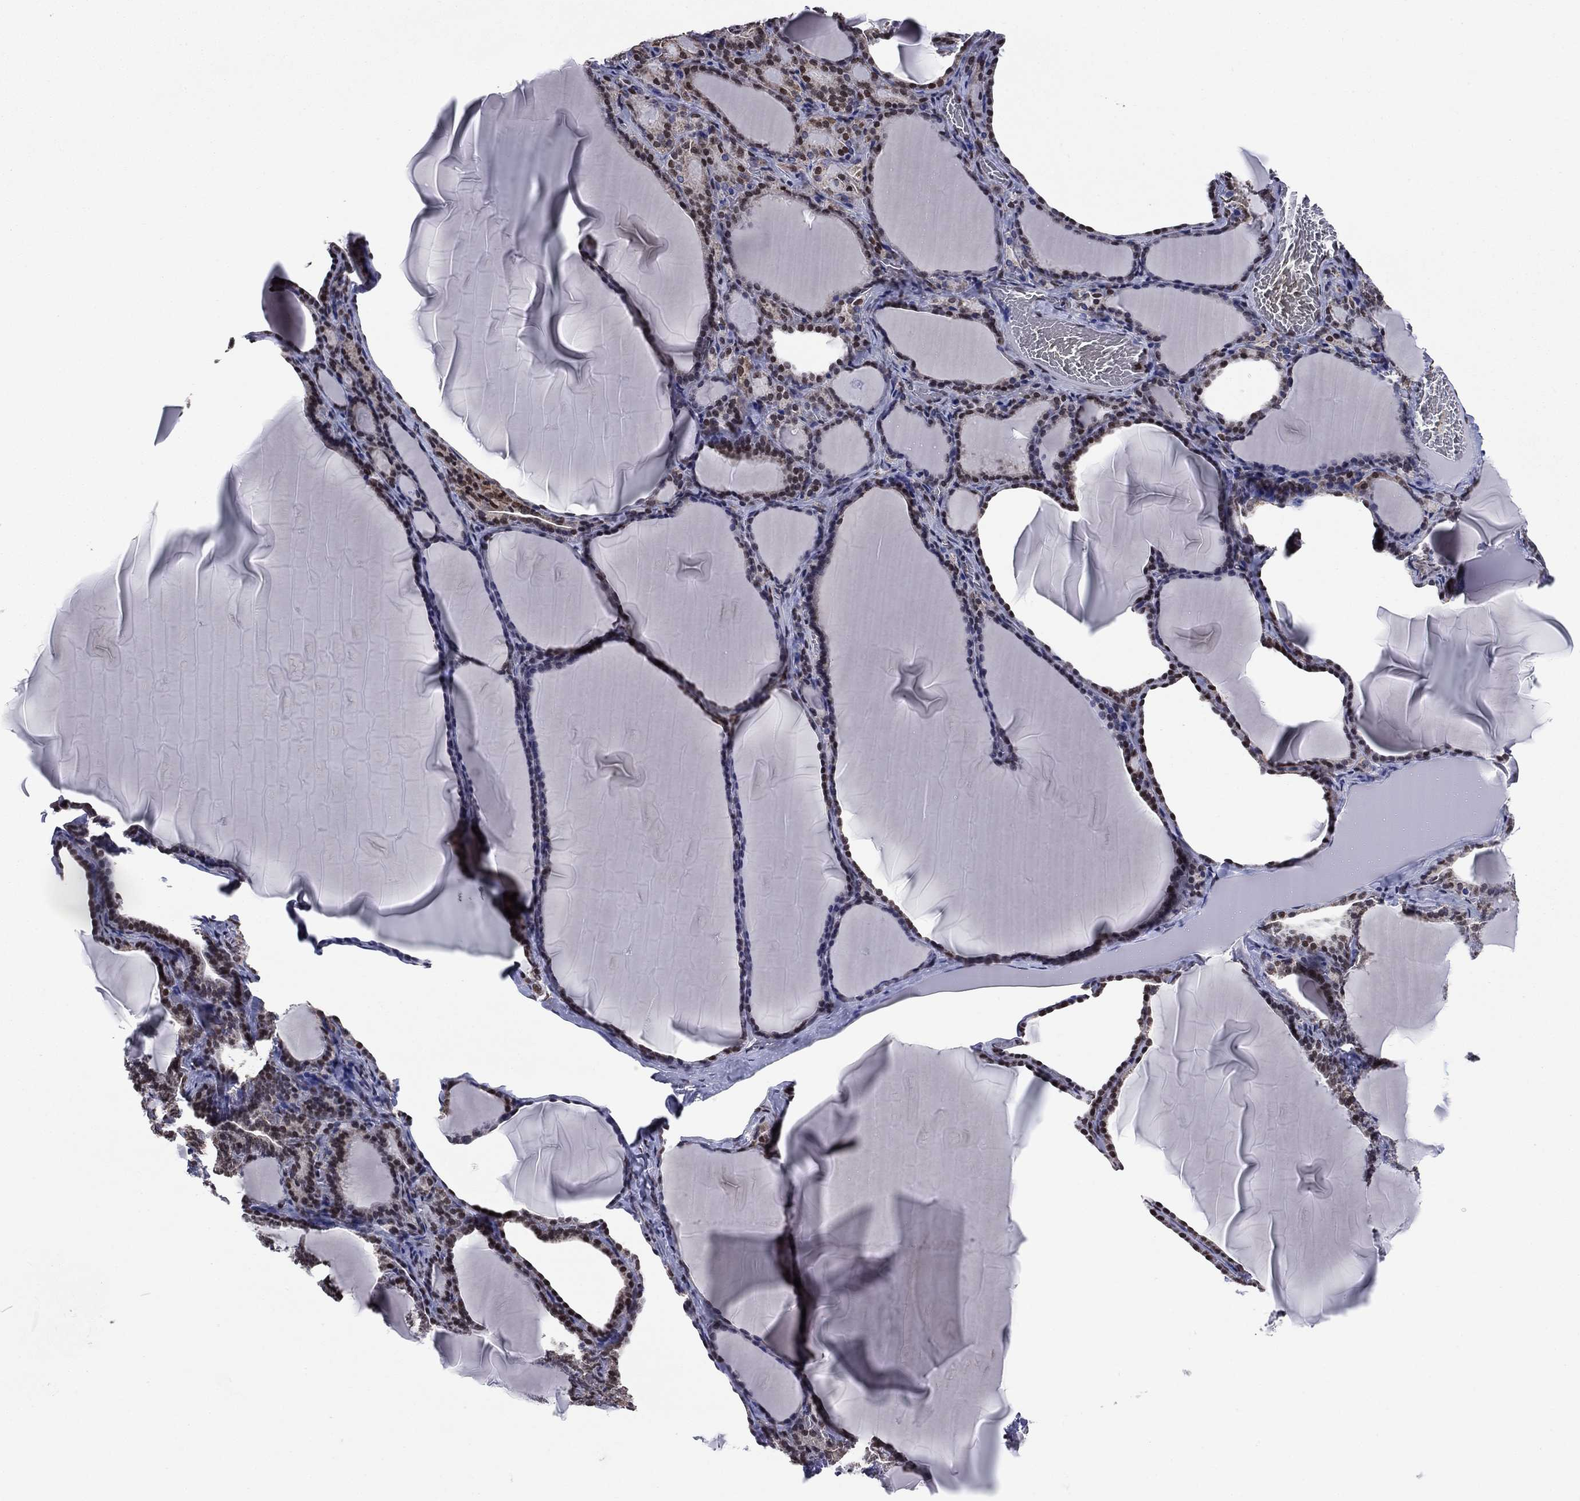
{"staining": {"intensity": "moderate", "quantity": "25%-75%", "location": "cytoplasmic/membranous,nuclear"}, "tissue": "thyroid gland", "cell_type": "Glandular cells", "image_type": "normal", "snomed": [{"axis": "morphology", "description": "Normal tissue, NOS"}, {"axis": "morphology", "description": "Hyperplasia, NOS"}, {"axis": "topography", "description": "Thyroid gland"}], "caption": "This micrograph displays immunohistochemistry (IHC) staining of unremarkable human thyroid gland, with medium moderate cytoplasmic/membranous,nuclear staining in approximately 25%-75% of glandular cells.", "gene": "N4BP2", "patient": {"sex": "female", "age": 27}}